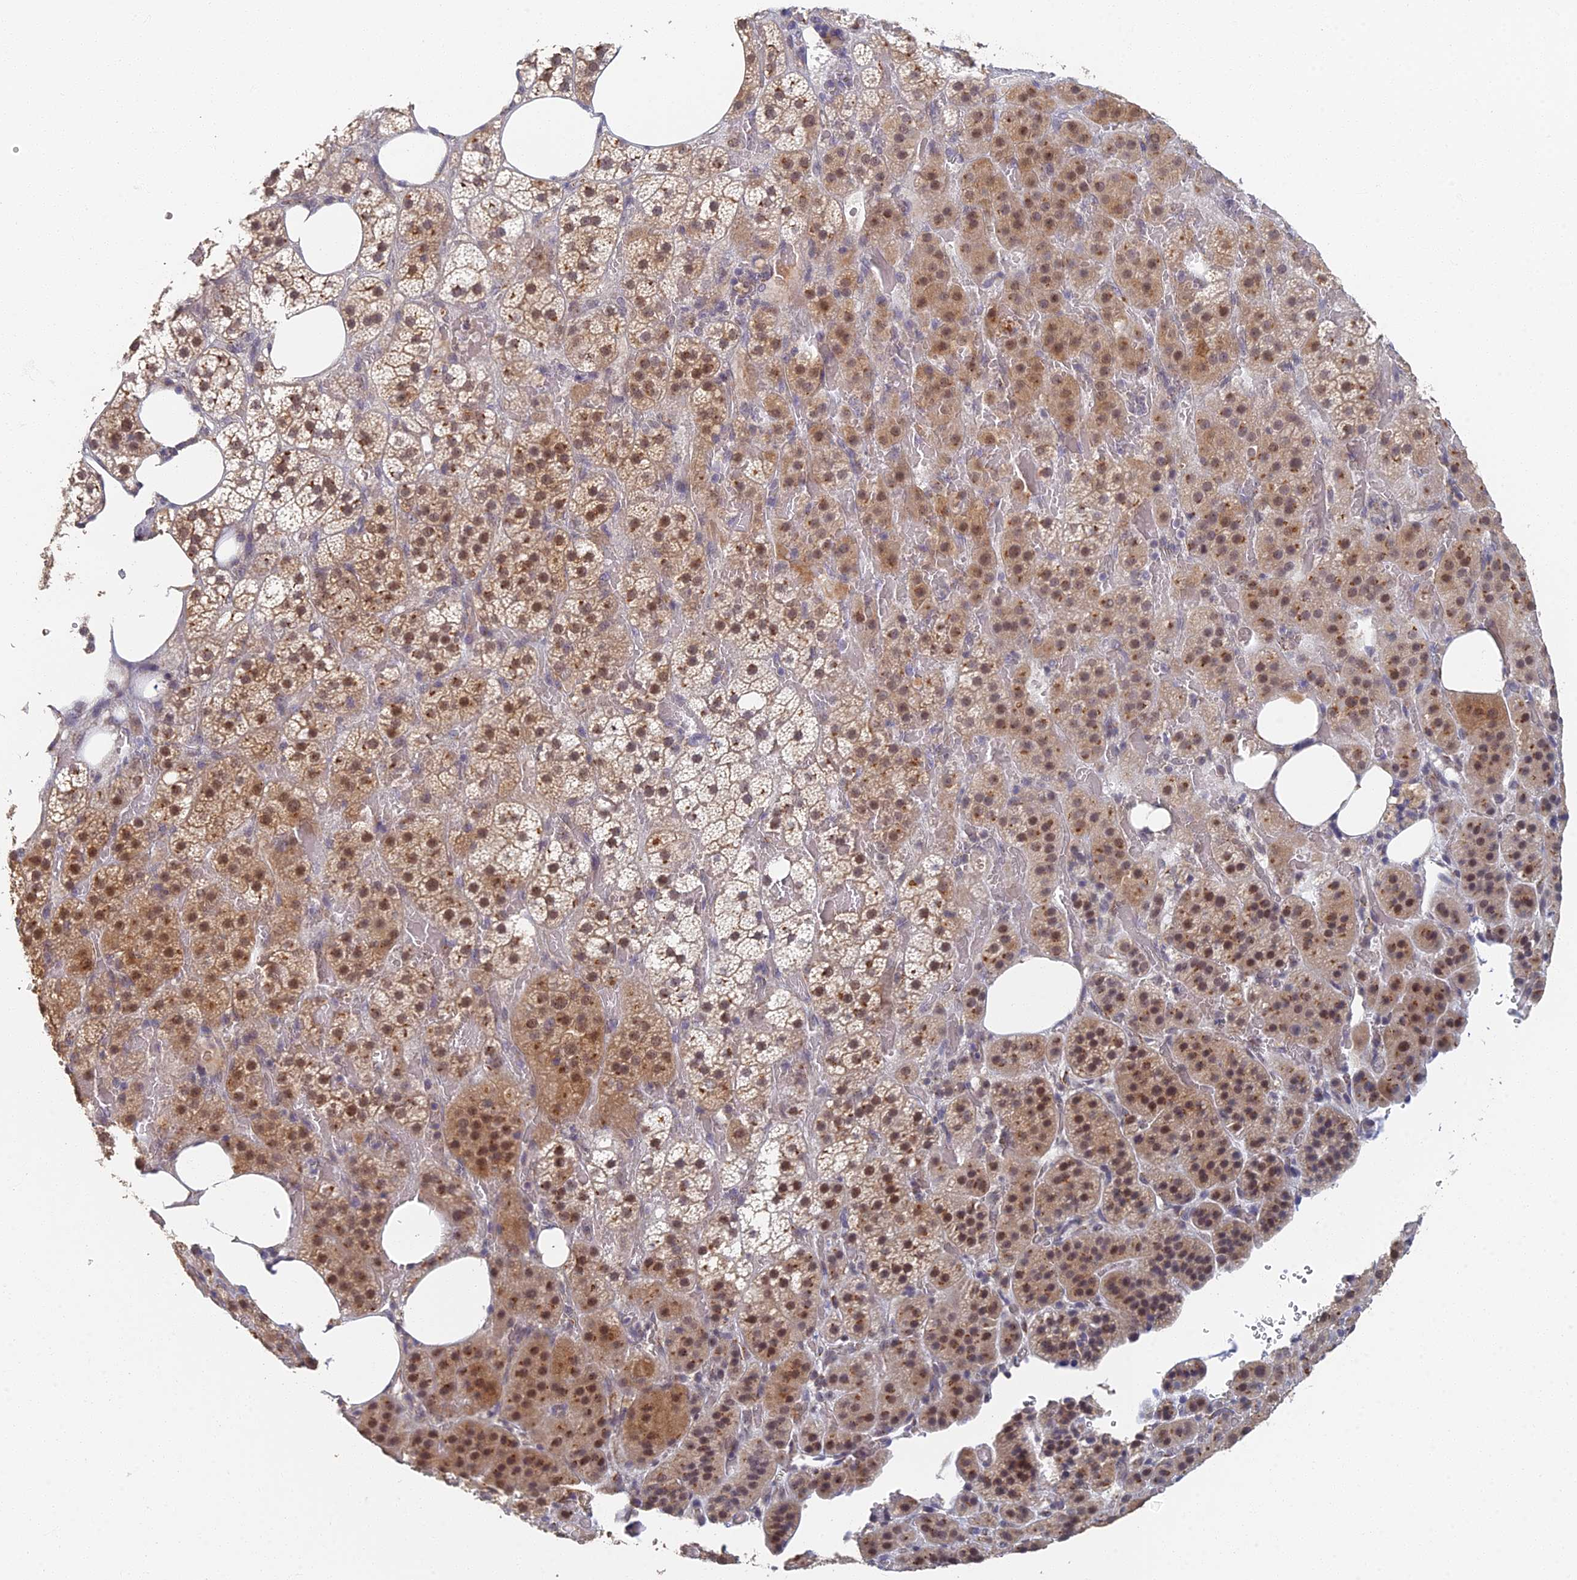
{"staining": {"intensity": "moderate", "quantity": ">75%", "location": "cytoplasmic/membranous,nuclear"}, "tissue": "adrenal gland", "cell_type": "Glandular cells", "image_type": "normal", "snomed": [{"axis": "morphology", "description": "Normal tissue, NOS"}, {"axis": "topography", "description": "Adrenal gland"}], "caption": "IHC (DAB) staining of benign human adrenal gland shows moderate cytoplasmic/membranous,nuclear protein positivity in about >75% of glandular cells.", "gene": "GPATCH1", "patient": {"sex": "female", "age": 59}}